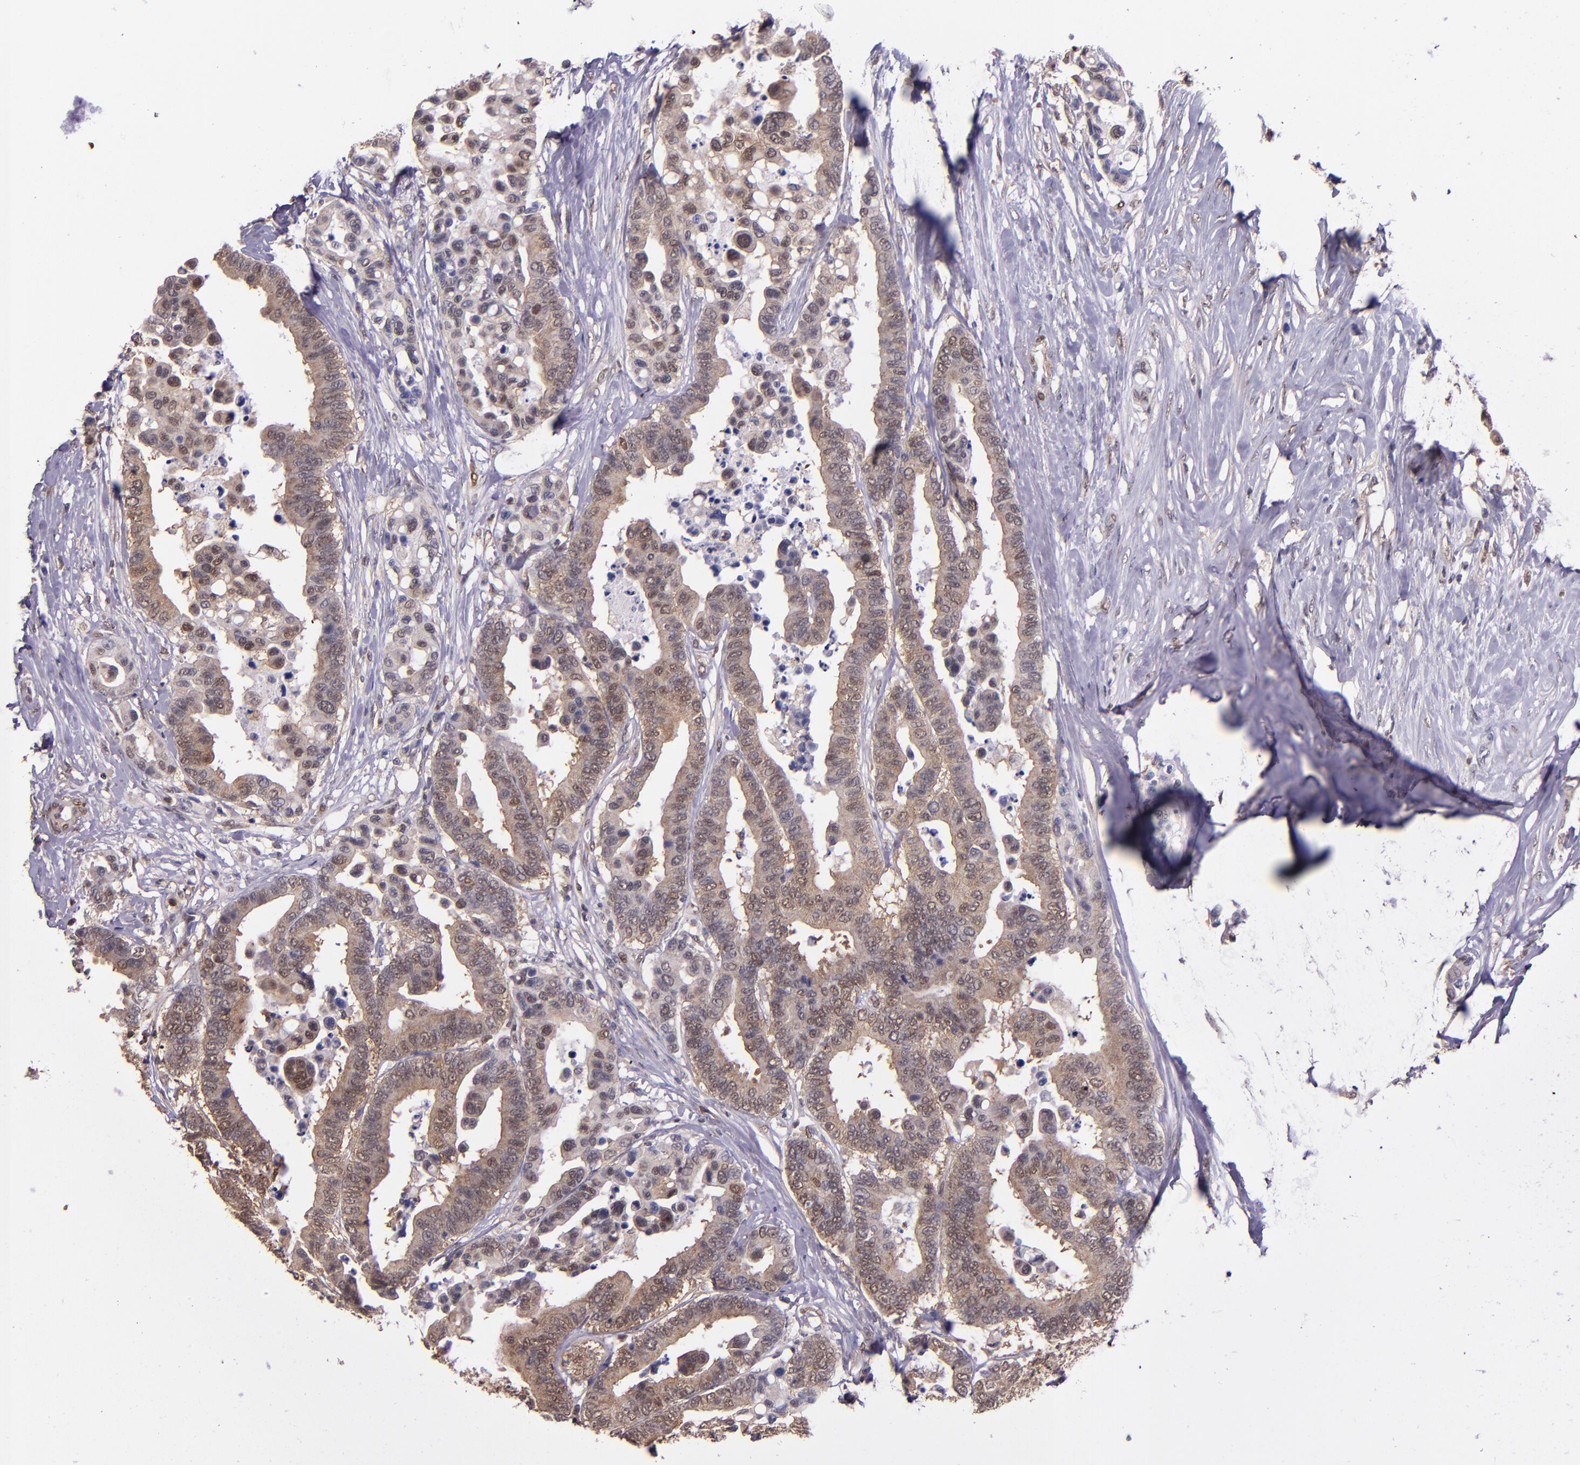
{"staining": {"intensity": "moderate", "quantity": "25%-75%", "location": "cytoplasmic/membranous"}, "tissue": "colorectal cancer", "cell_type": "Tumor cells", "image_type": "cancer", "snomed": [{"axis": "morphology", "description": "Adenocarcinoma, NOS"}, {"axis": "topography", "description": "Colon"}], "caption": "Brown immunohistochemical staining in human colorectal adenocarcinoma reveals moderate cytoplasmic/membranous positivity in about 25%-75% of tumor cells. (brown staining indicates protein expression, while blue staining denotes nuclei).", "gene": "STAT6", "patient": {"sex": "male", "age": 82}}